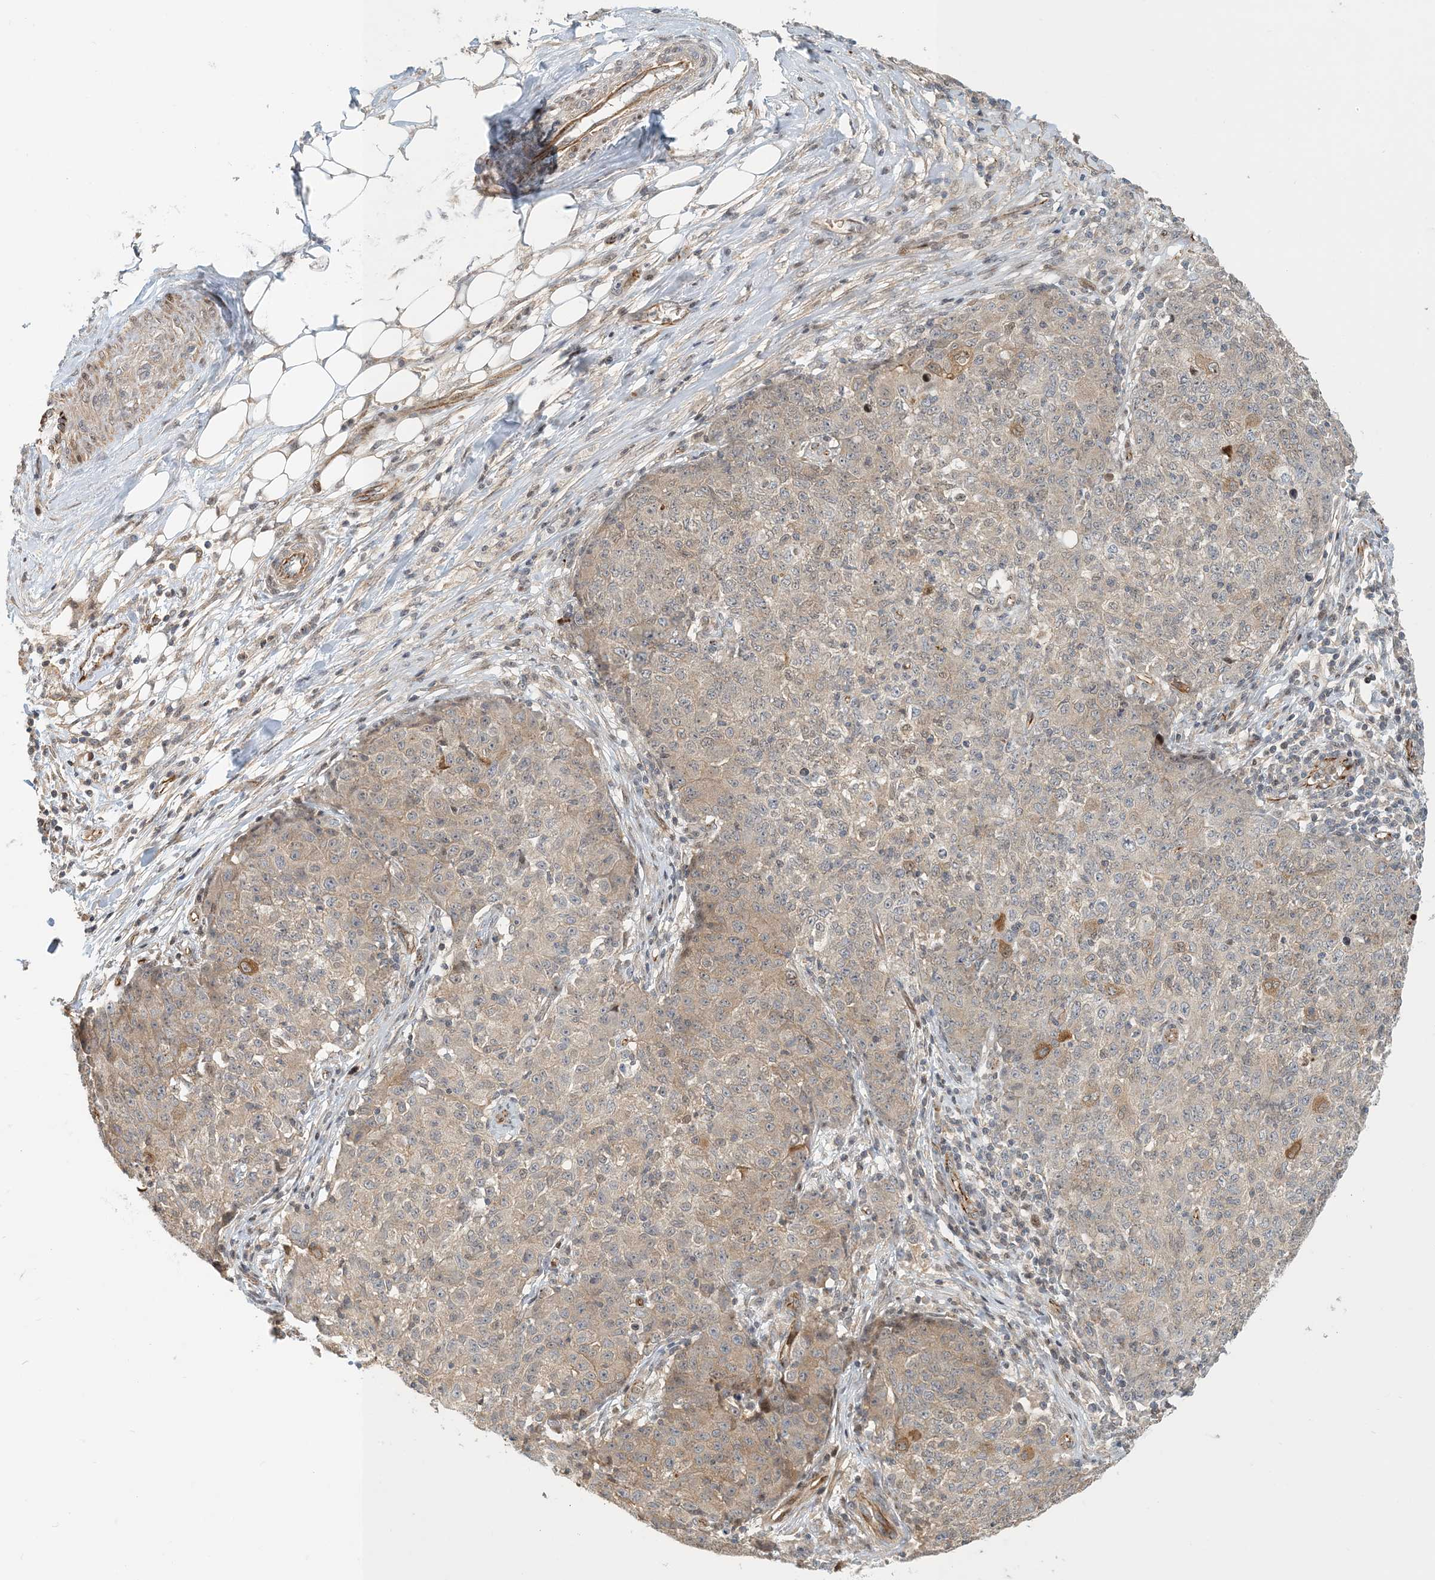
{"staining": {"intensity": "moderate", "quantity": "<25%", "location": "cytoplasmic/membranous"}, "tissue": "ovarian cancer", "cell_type": "Tumor cells", "image_type": "cancer", "snomed": [{"axis": "morphology", "description": "Carcinoma, endometroid"}, {"axis": "topography", "description": "Ovary"}], "caption": "This is an image of immunohistochemistry (IHC) staining of endometroid carcinoma (ovarian), which shows moderate positivity in the cytoplasmic/membranous of tumor cells.", "gene": "MAPKBP1", "patient": {"sex": "female", "age": 42}}